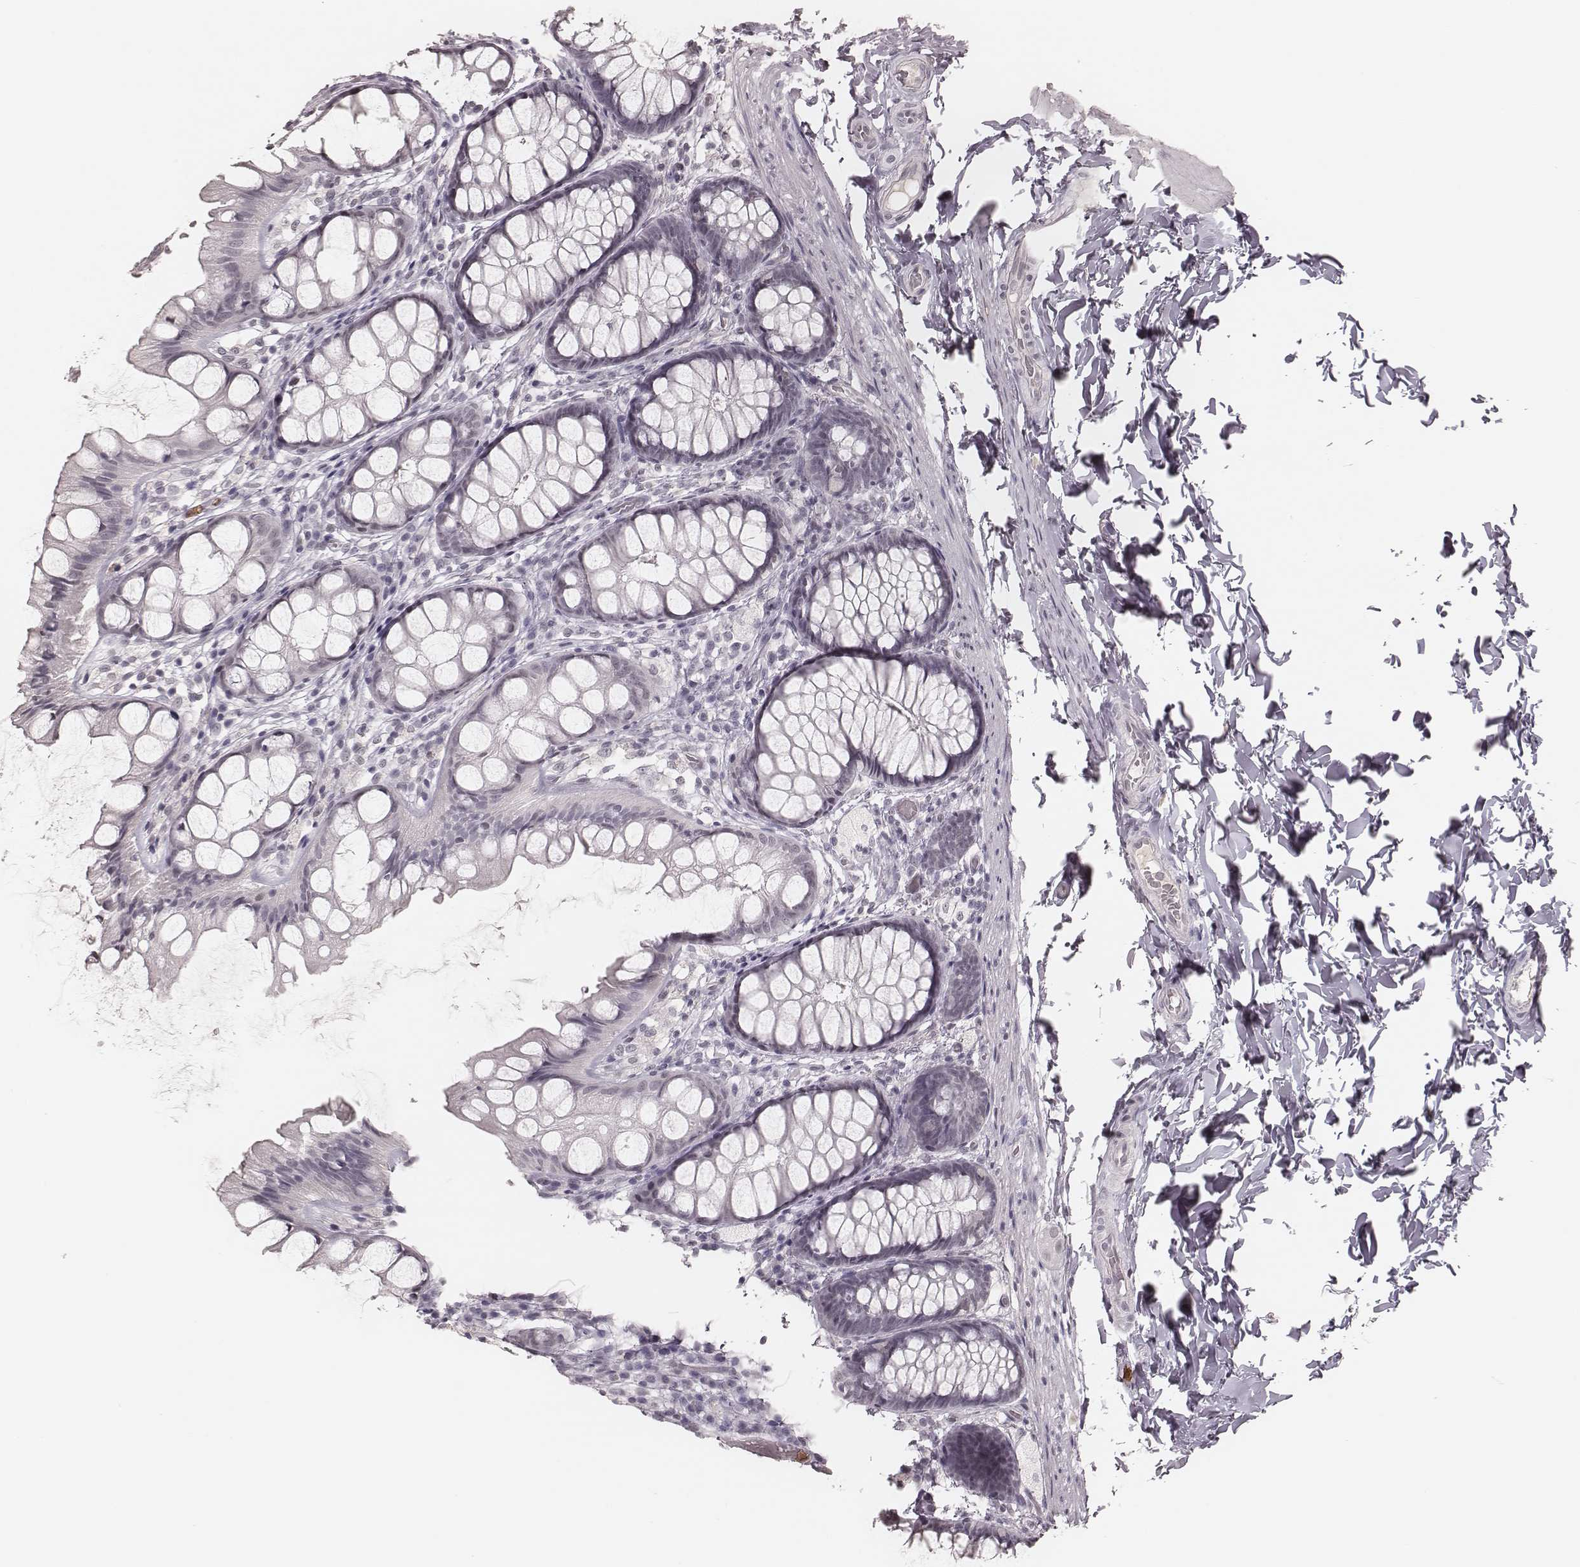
{"staining": {"intensity": "negative", "quantity": "none", "location": "none"}, "tissue": "colon", "cell_type": "Endothelial cells", "image_type": "normal", "snomed": [{"axis": "morphology", "description": "Normal tissue, NOS"}, {"axis": "topography", "description": "Colon"}], "caption": "Immunohistochemistry histopathology image of benign colon: colon stained with DAB (3,3'-diaminobenzidine) shows no significant protein expression in endothelial cells. The staining is performed using DAB brown chromogen with nuclei counter-stained in using hematoxylin.", "gene": "KITLG", "patient": {"sex": "male", "age": 47}}